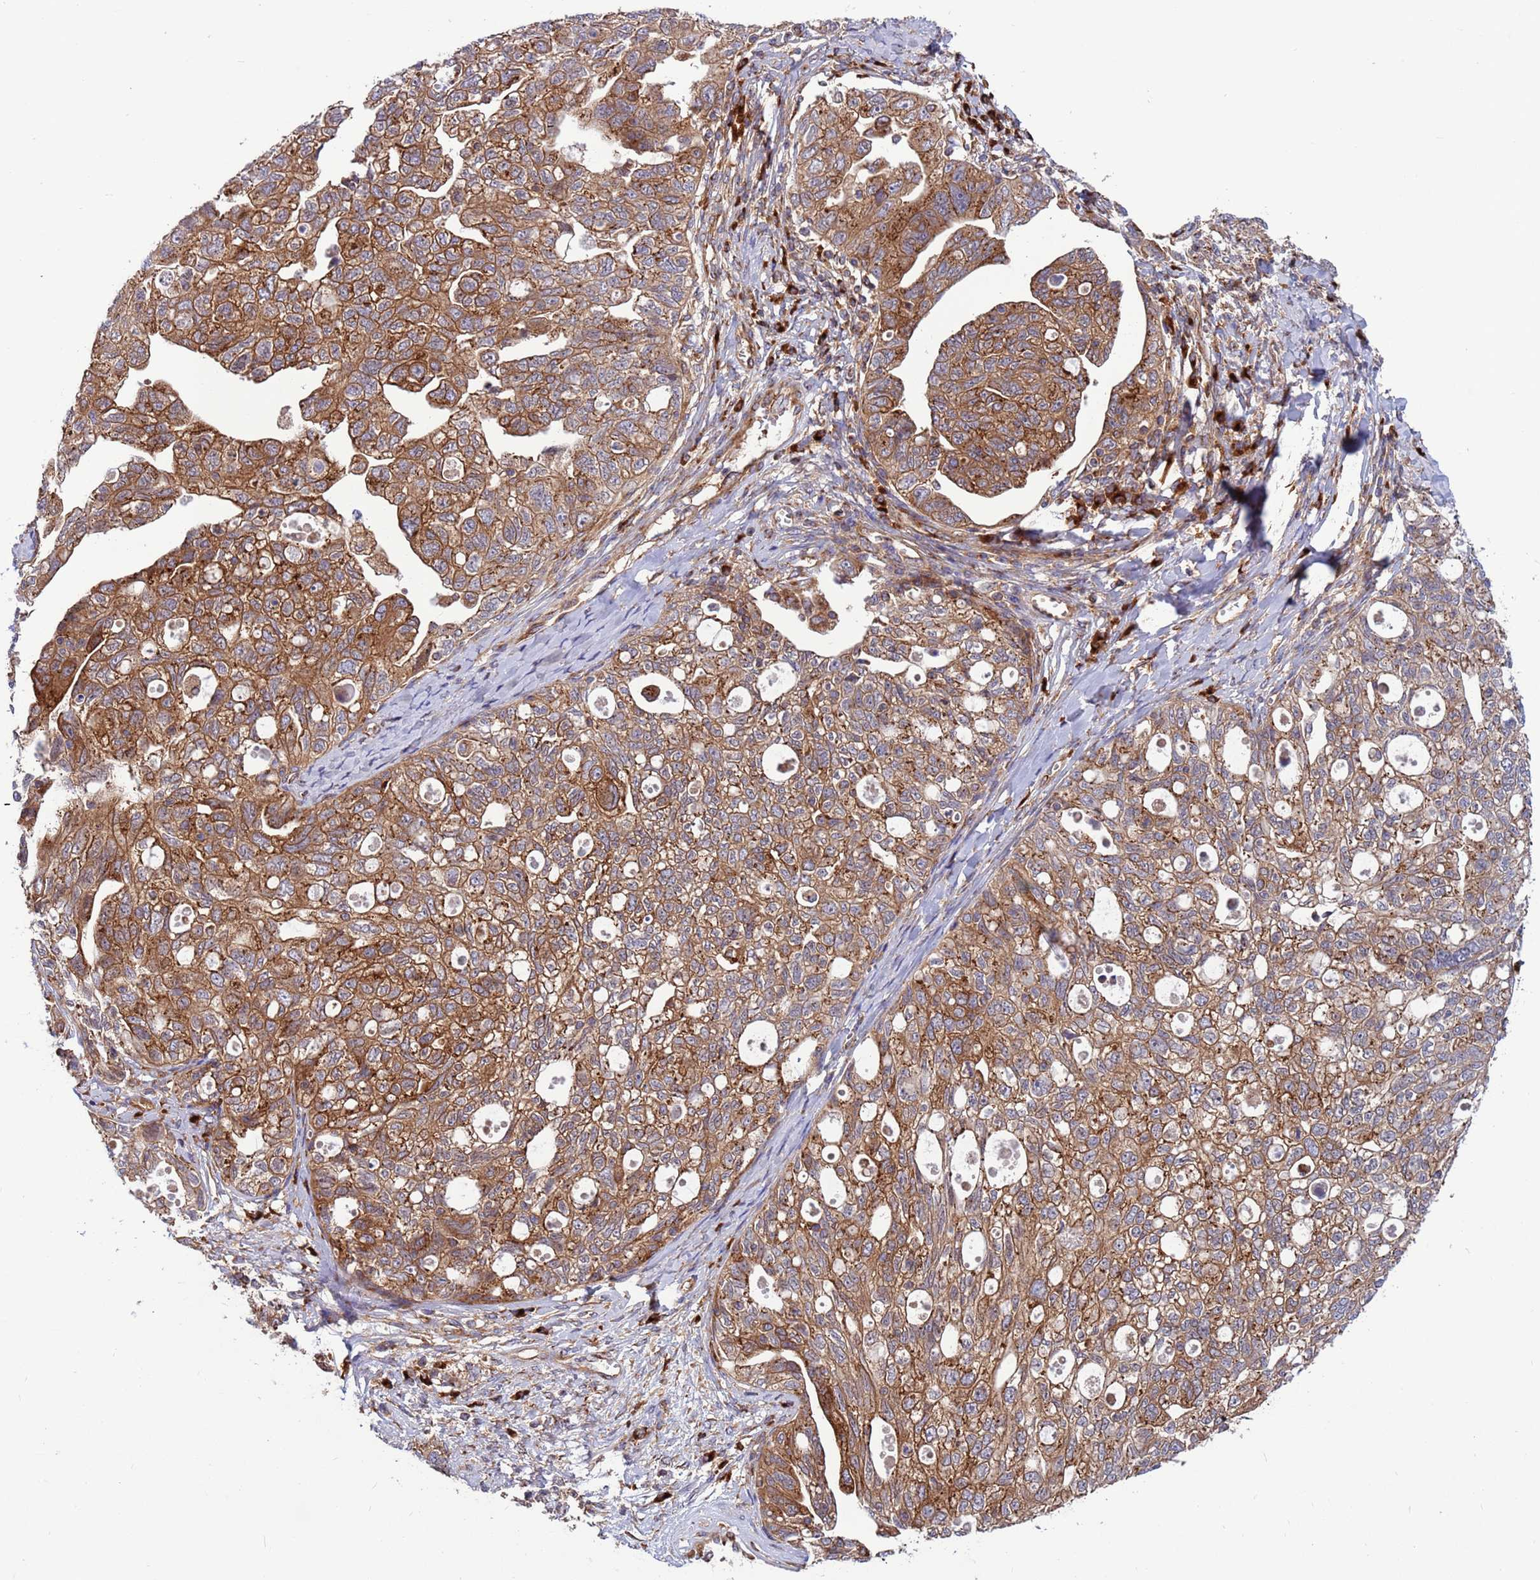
{"staining": {"intensity": "moderate", "quantity": ">75%", "location": "cytoplasmic/membranous"}, "tissue": "ovarian cancer", "cell_type": "Tumor cells", "image_type": "cancer", "snomed": [{"axis": "morphology", "description": "Carcinoma, NOS"}, {"axis": "morphology", "description": "Cystadenocarcinoma, serous, NOS"}, {"axis": "topography", "description": "Ovary"}], "caption": "This is an image of immunohistochemistry staining of ovarian cancer, which shows moderate staining in the cytoplasmic/membranous of tumor cells.", "gene": "ZC3HAV1", "patient": {"sex": "female", "age": 69}}